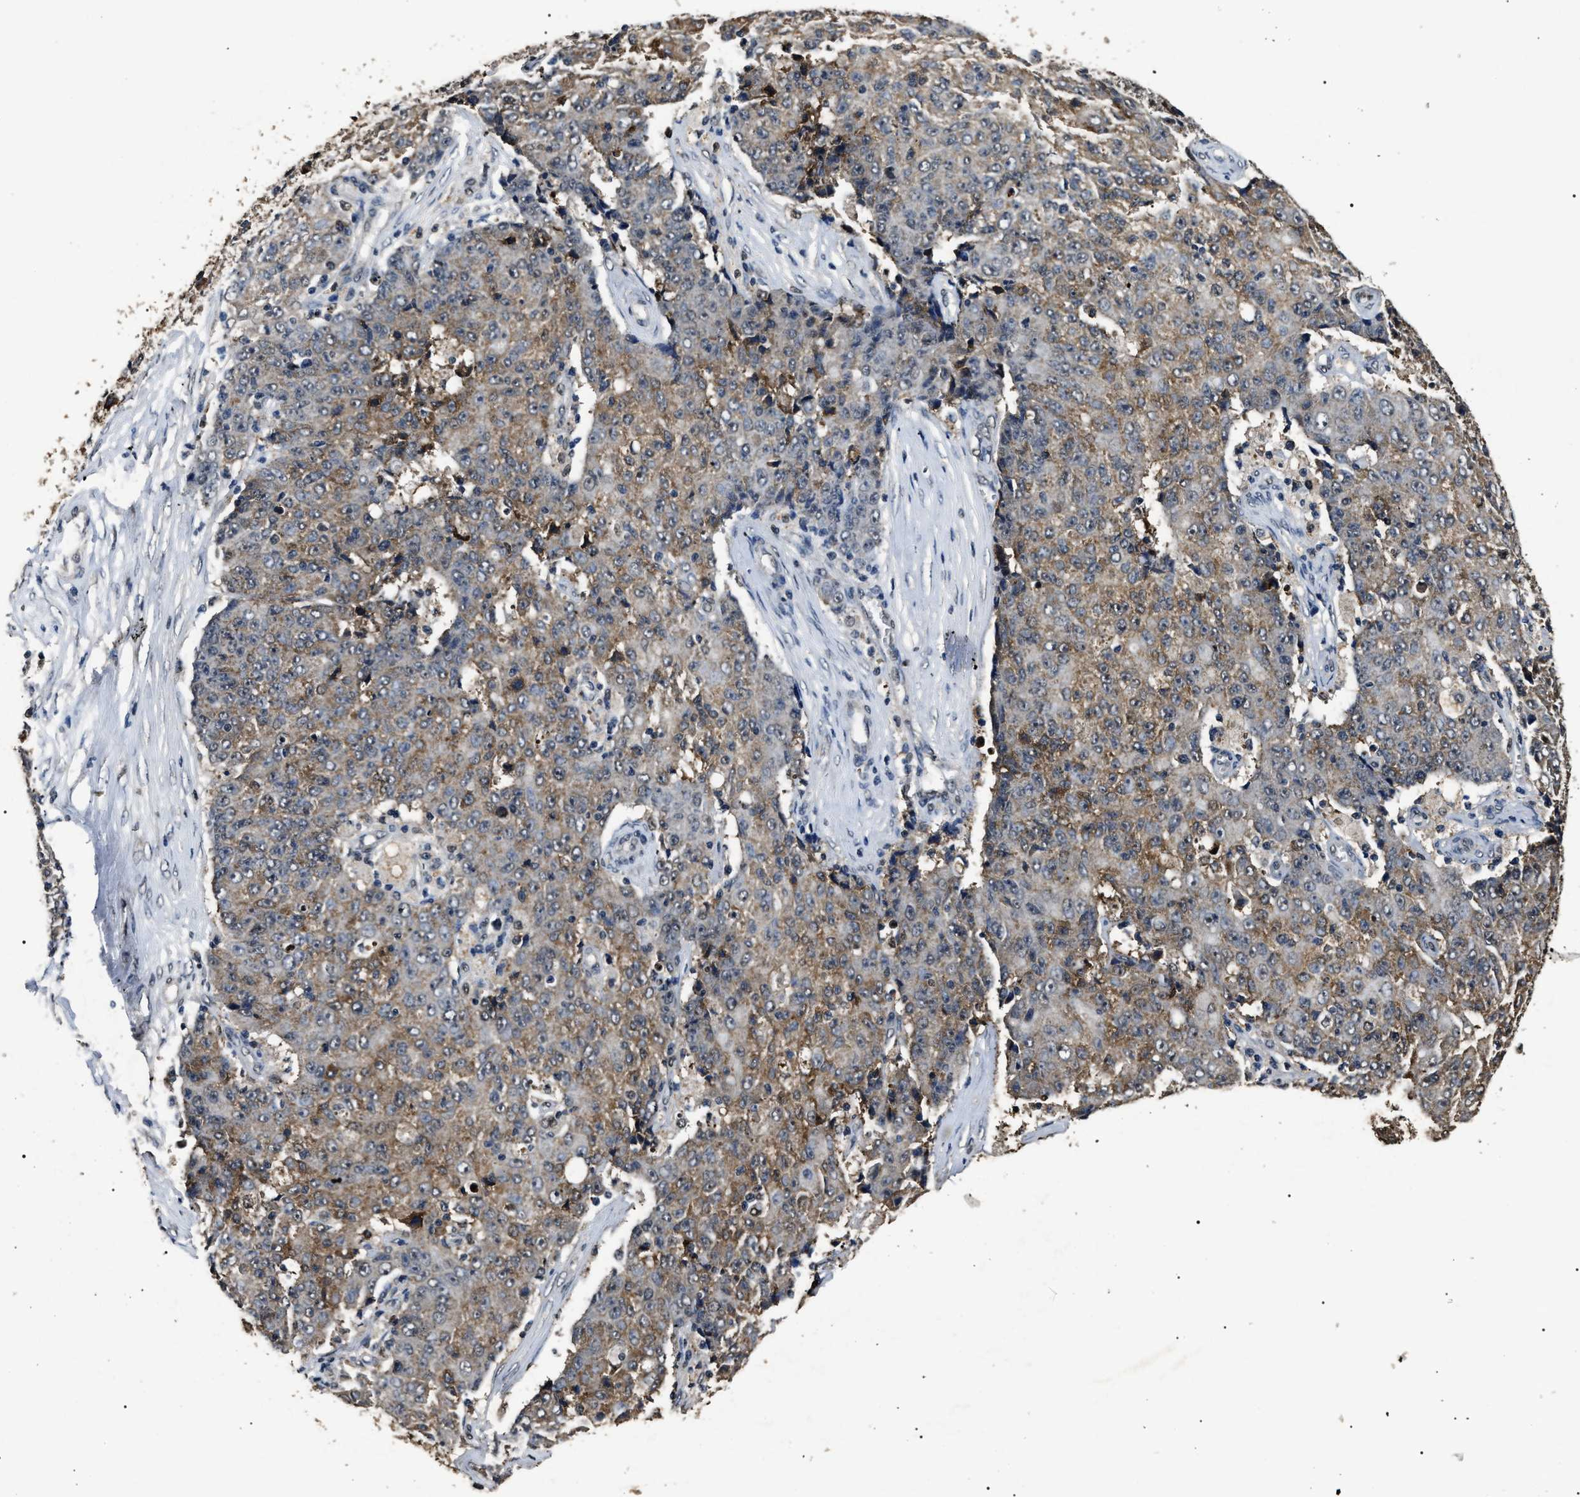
{"staining": {"intensity": "moderate", "quantity": "25%-75%", "location": "cytoplasmic/membranous"}, "tissue": "ovarian cancer", "cell_type": "Tumor cells", "image_type": "cancer", "snomed": [{"axis": "morphology", "description": "Carcinoma, endometroid"}, {"axis": "topography", "description": "Ovary"}], "caption": "Tumor cells demonstrate medium levels of moderate cytoplasmic/membranous positivity in approximately 25%-75% of cells in endometroid carcinoma (ovarian). The staining was performed using DAB (3,3'-diaminobenzidine) to visualize the protein expression in brown, while the nuclei were stained in blue with hematoxylin (Magnification: 20x).", "gene": "ANP32E", "patient": {"sex": "female", "age": 42}}